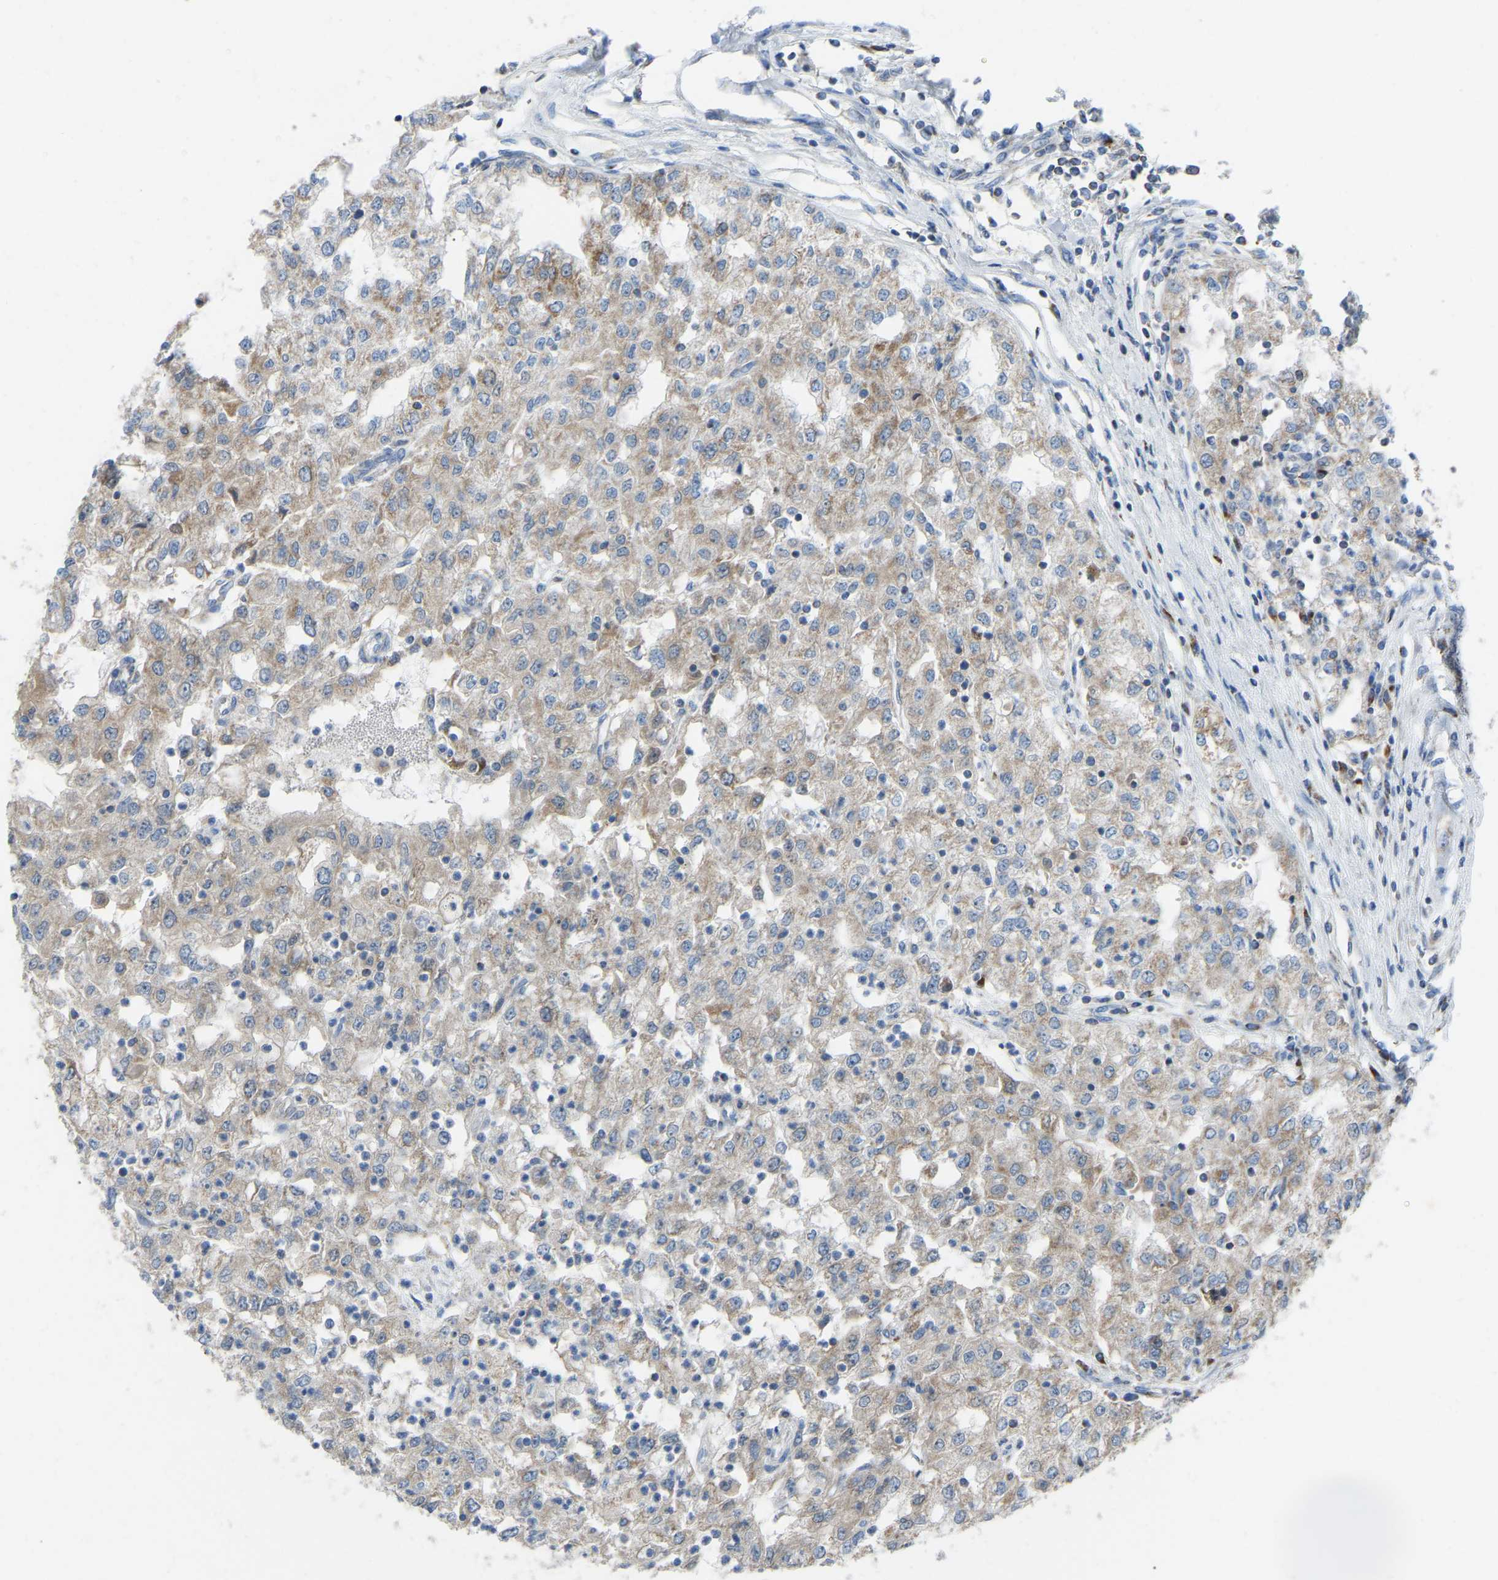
{"staining": {"intensity": "weak", "quantity": ">75%", "location": "cytoplasmic/membranous"}, "tissue": "renal cancer", "cell_type": "Tumor cells", "image_type": "cancer", "snomed": [{"axis": "morphology", "description": "Adenocarcinoma, NOS"}, {"axis": "topography", "description": "Kidney"}], "caption": "Renal cancer stained with a brown dye demonstrates weak cytoplasmic/membranous positive staining in about >75% of tumor cells.", "gene": "ETFB", "patient": {"sex": "female", "age": 54}}